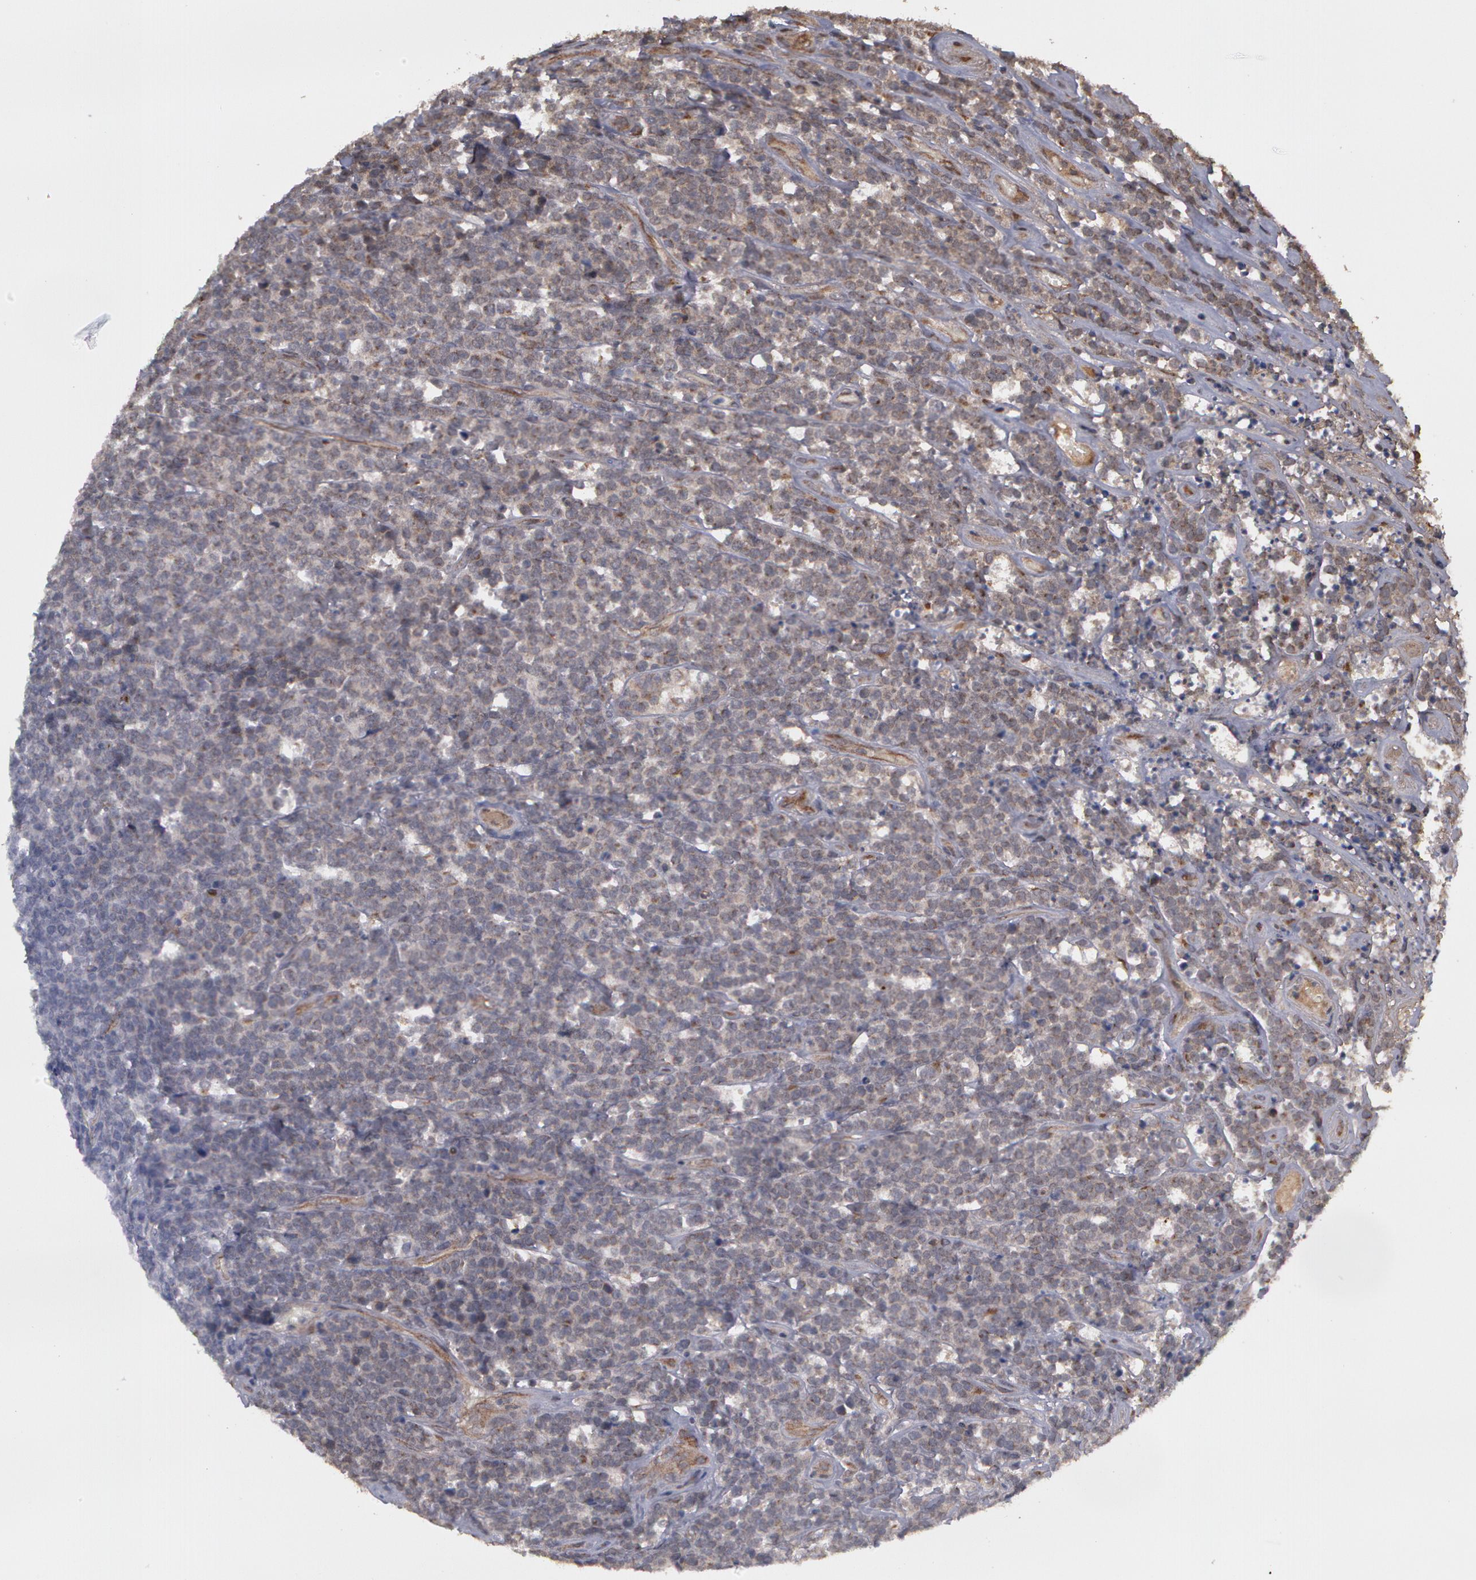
{"staining": {"intensity": "negative", "quantity": "none", "location": "none"}, "tissue": "lymphoma", "cell_type": "Tumor cells", "image_type": "cancer", "snomed": [{"axis": "morphology", "description": "Malignant lymphoma, non-Hodgkin's type, High grade"}, {"axis": "topography", "description": "Small intestine"}, {"axis": "topography", "description": "Colon"}], "caption": "The micrograph displays no staining of tumor cells in high-grade malignant lymphoma, non-Hodgkin's type.", "gene": "STX5", "patient": {"sex": "male", "age": 8}}